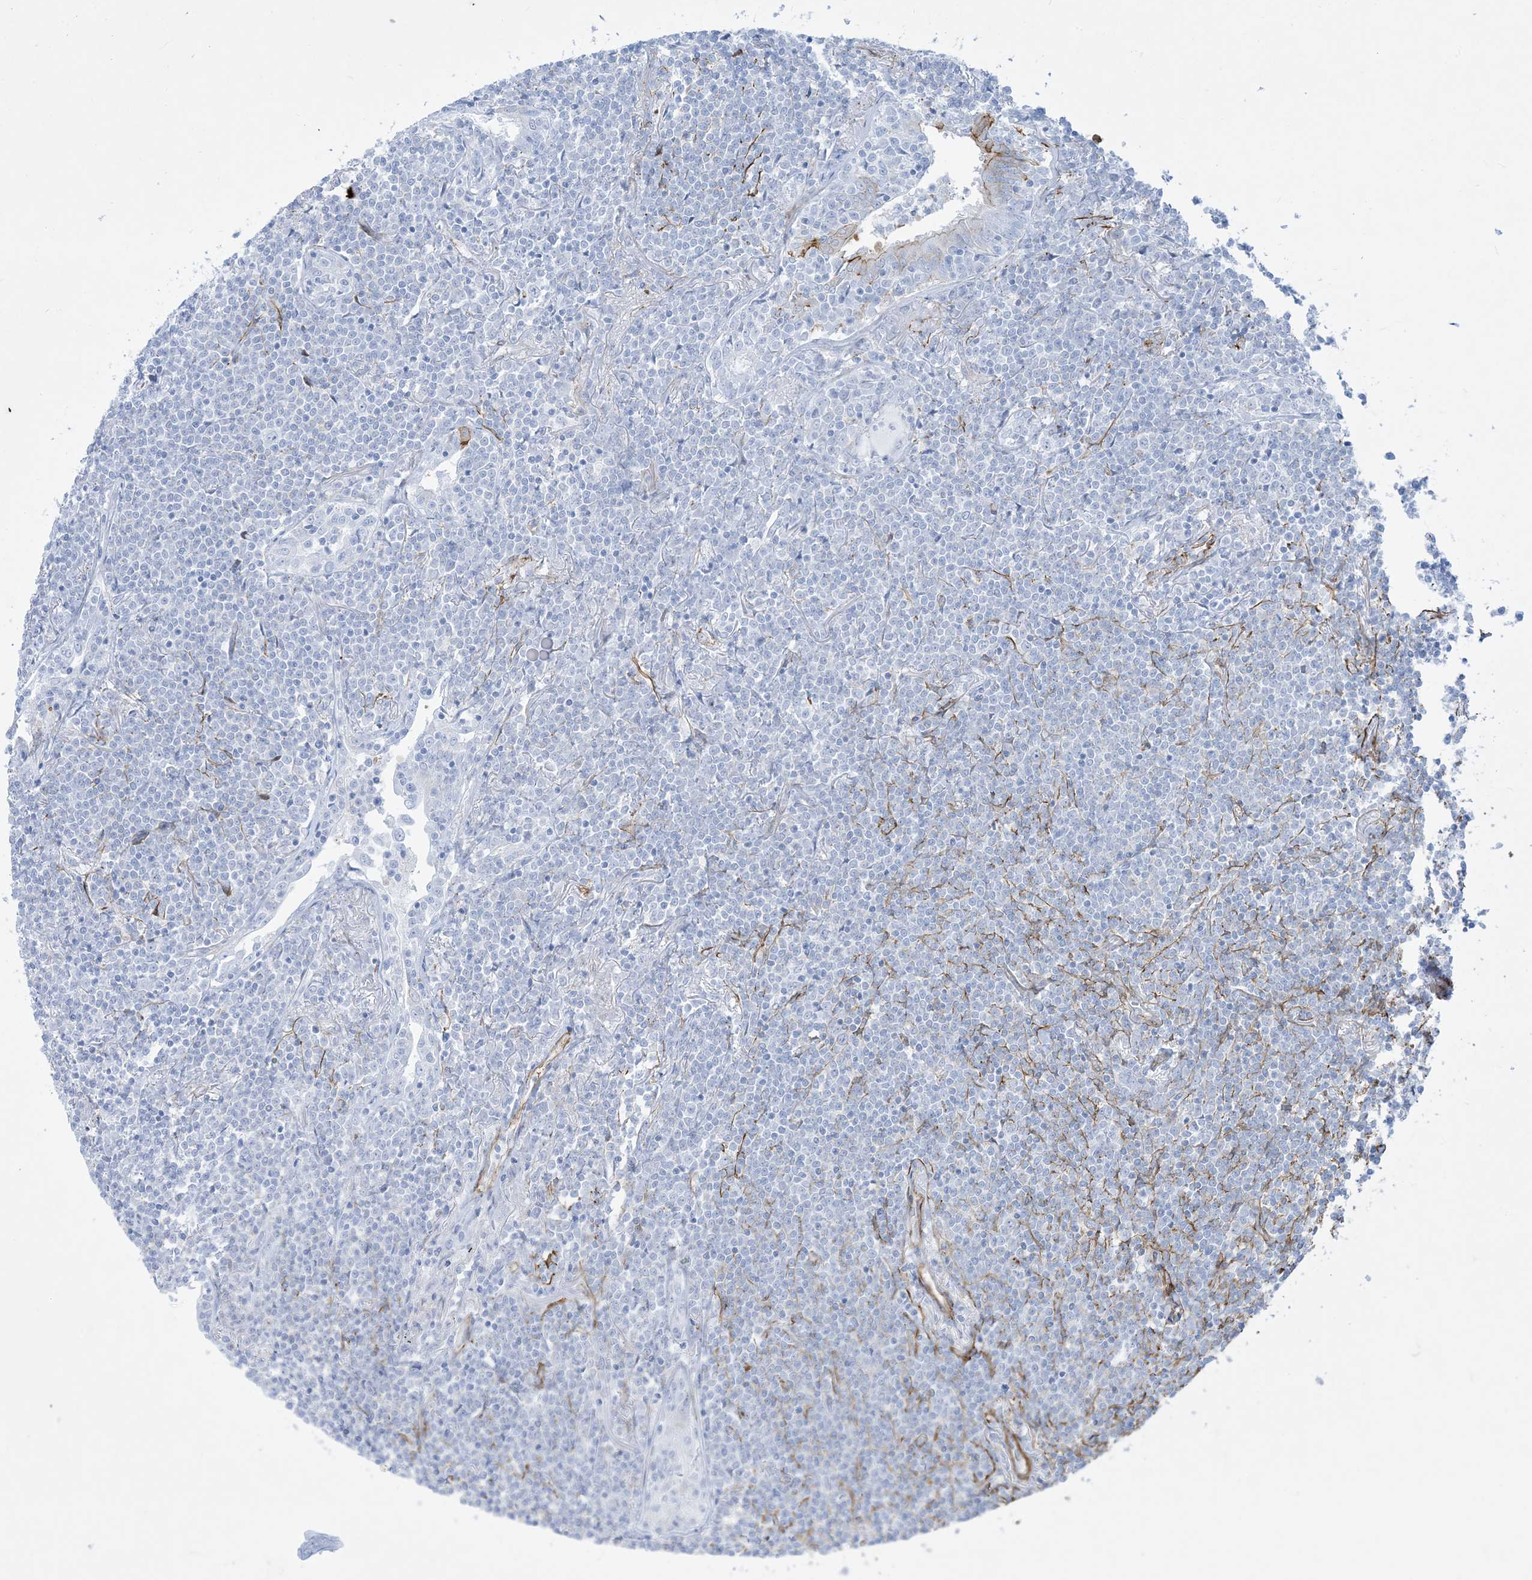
{"staining": {"intensity": "negative", "quantity": "none", "location": "none"}, "tissue": "lymphoma", "cell_type": "Tumor cells", "image_type": "cancer", "snomed": [{"axis": "morphology", "description": "Malignant lymphoma, non-Hodgkin's type, Low grade"}, {"axis": "topography", "description": "Lung"}], "caption": "IHC photomicrograph of neoplastic tissue: human malignant lymphoma, non-Hodgkin's type (low-grade) stained with DAB (3,3'-diaminobenzidine) displays no significant protein staining in tumor cells.", "gene": "B3GNT7", "patient": {"sex": "female", "age": 71}}